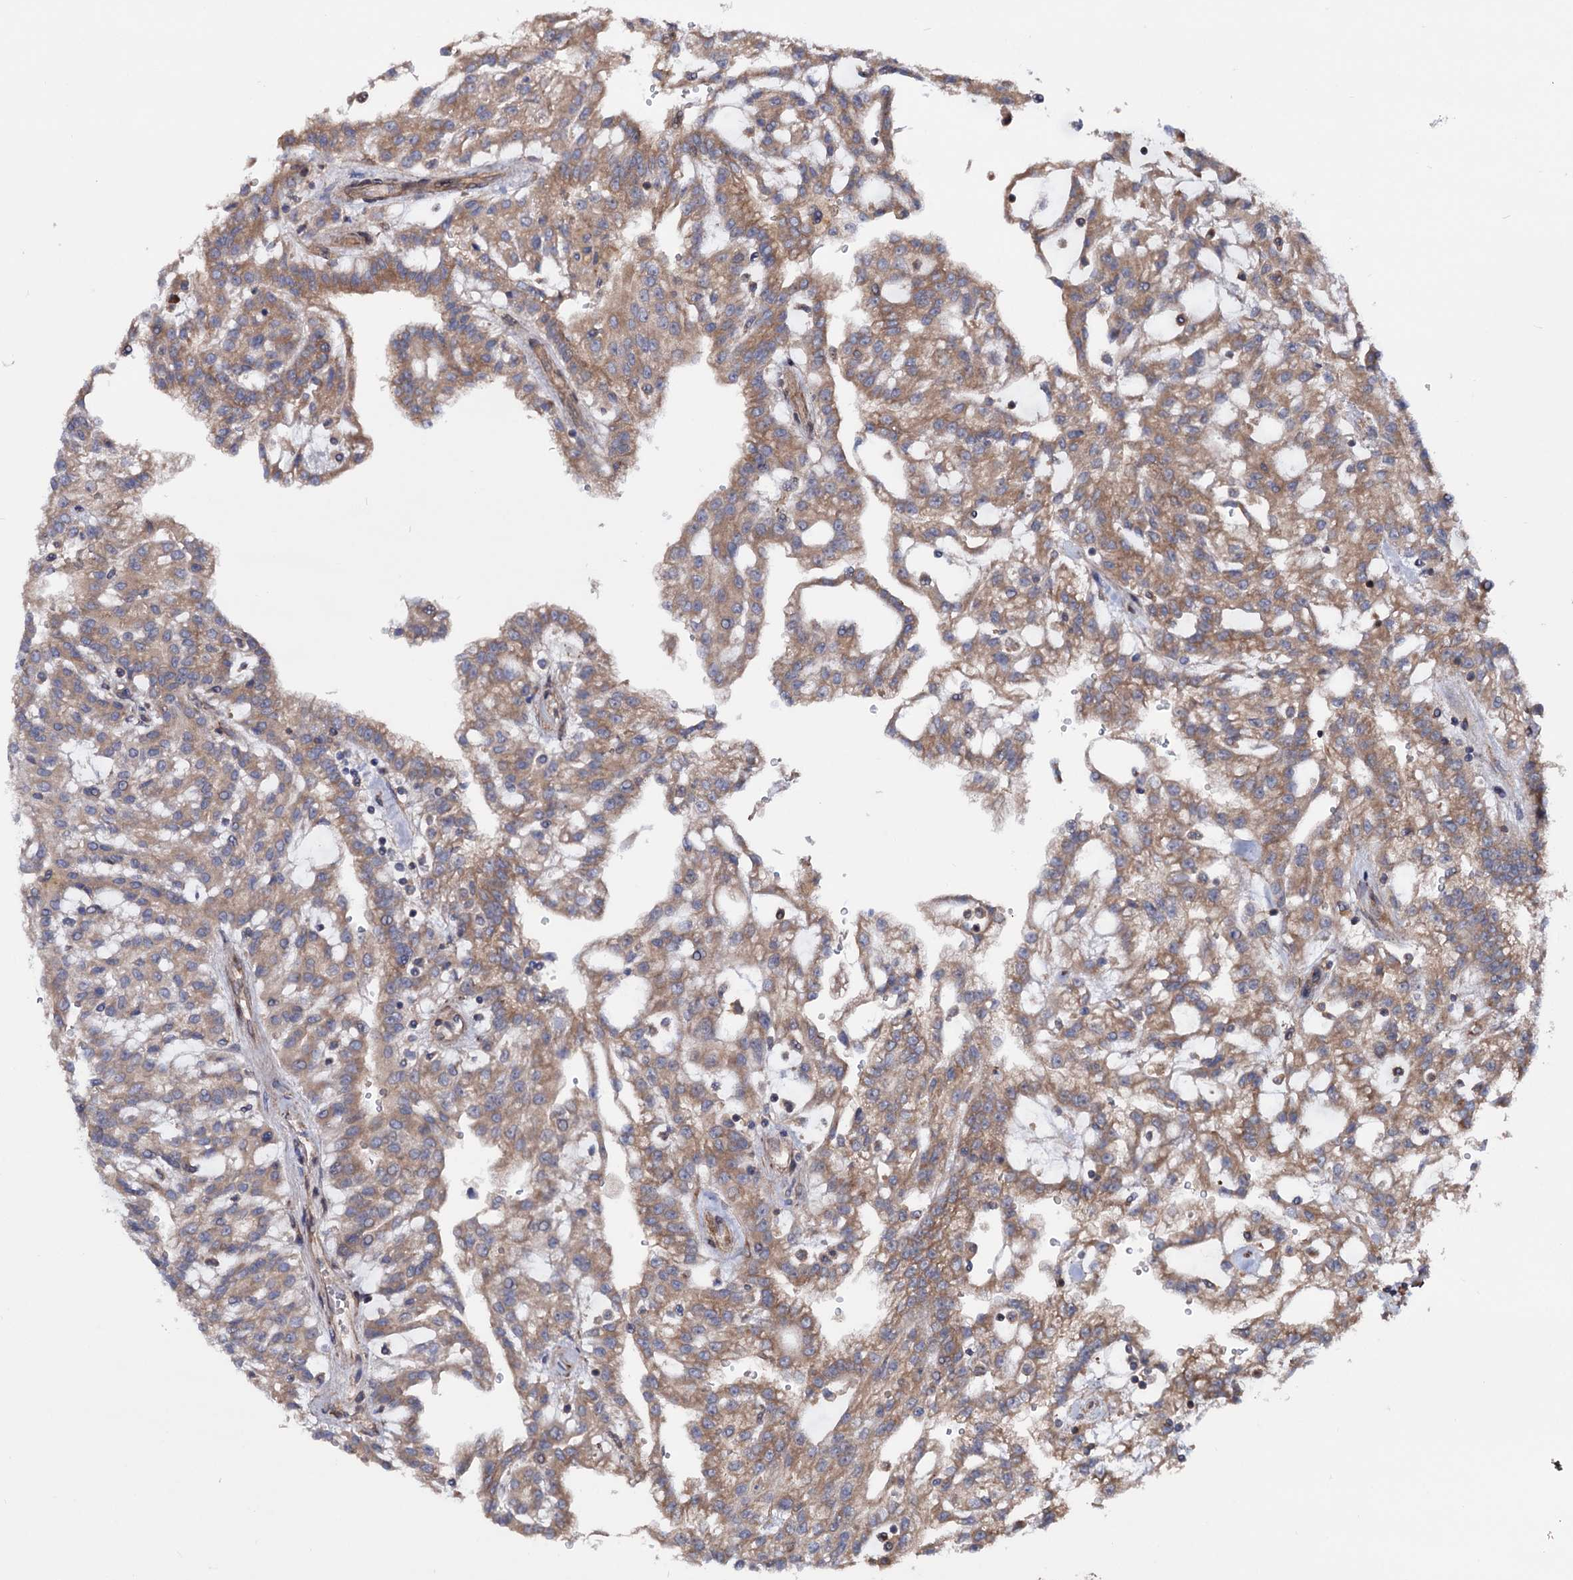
{"staining": {"intensity": "moderate", "quantity": ">75%", "location": "cytoplasmic/membranous"}, "tissue": "renal cancer", "cell_type": "Tumor cells", "image_type": "cancer", "snomed": [{"axis": "morphology", "description": "Adenocarcinoma, NOS"}, {"axis": "topography", "description": "Kidney"}], "caption": "Immunohistochemistry (IHC) photomicrograph of renal cancer stained for a protein (brown), which exhibits medium levels of moderate cytoplasmic/membranous positivity in about >75% of tumor cells.", "gene": "FERMT2", "patient": {"sex": "male", "age": 63}}